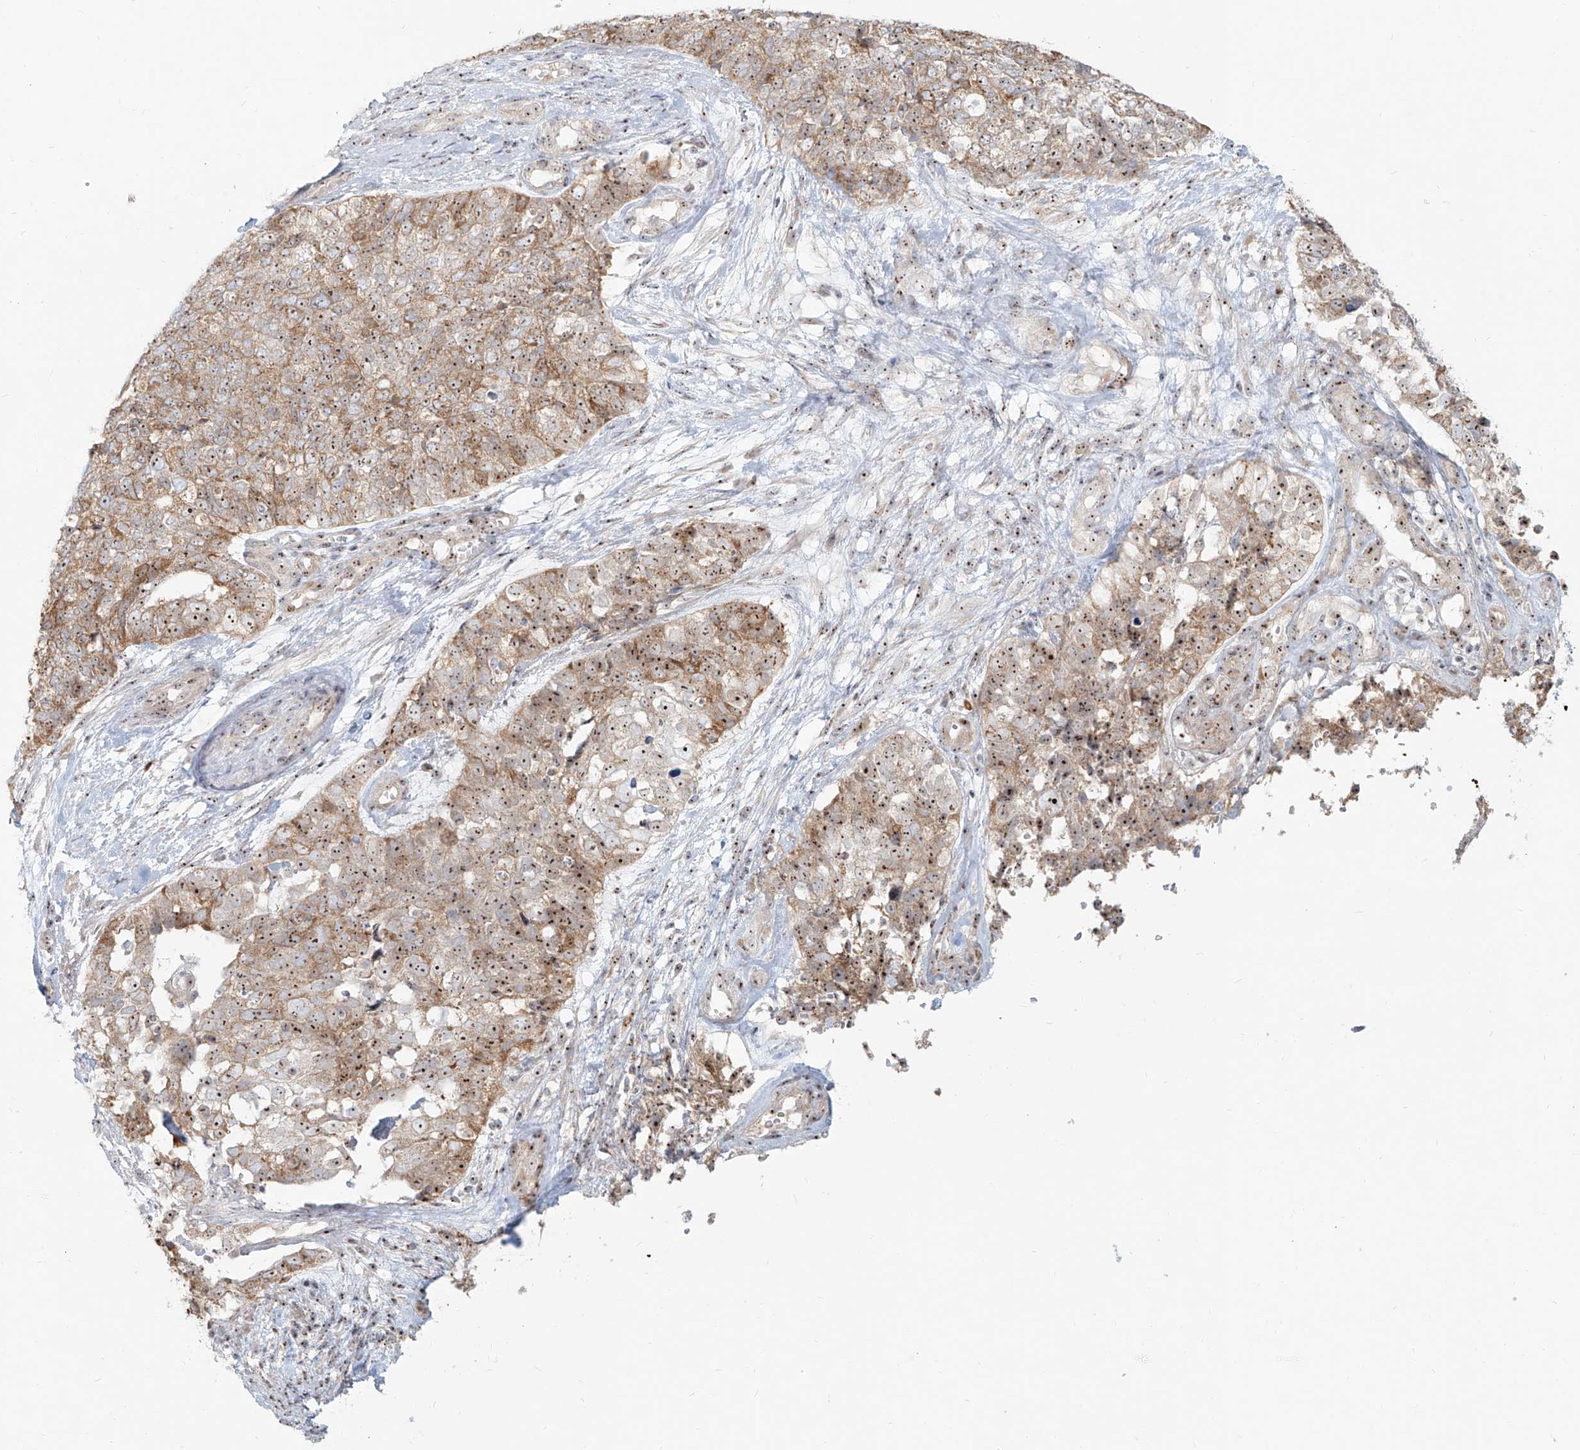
{"staining": {"intensity": "moderate", "quantity": ">75%", "location": "cytoplasmic/membranous,nuclear"}, "tissue": "cervical cancer", "cell_type": "Tumor cells", "image_type": "cancer", "snomed": [{"axis": "morphology", "description": "Squamous cell carcinoma, NOS"}, {"axis": "topography", "description": "Cervix"}], "caption": "Immunohistochemistry (IHC) (DAB (3,3'-diaminobenzidine)) staining of cervical squamous cell carcinoma demonstrates moderate cytoplasmic/membranous and nuclear protein positivity in about >75% of tumor cells.", "gene": "BYSL", "patient": {"sex": "female", "age": 63}}